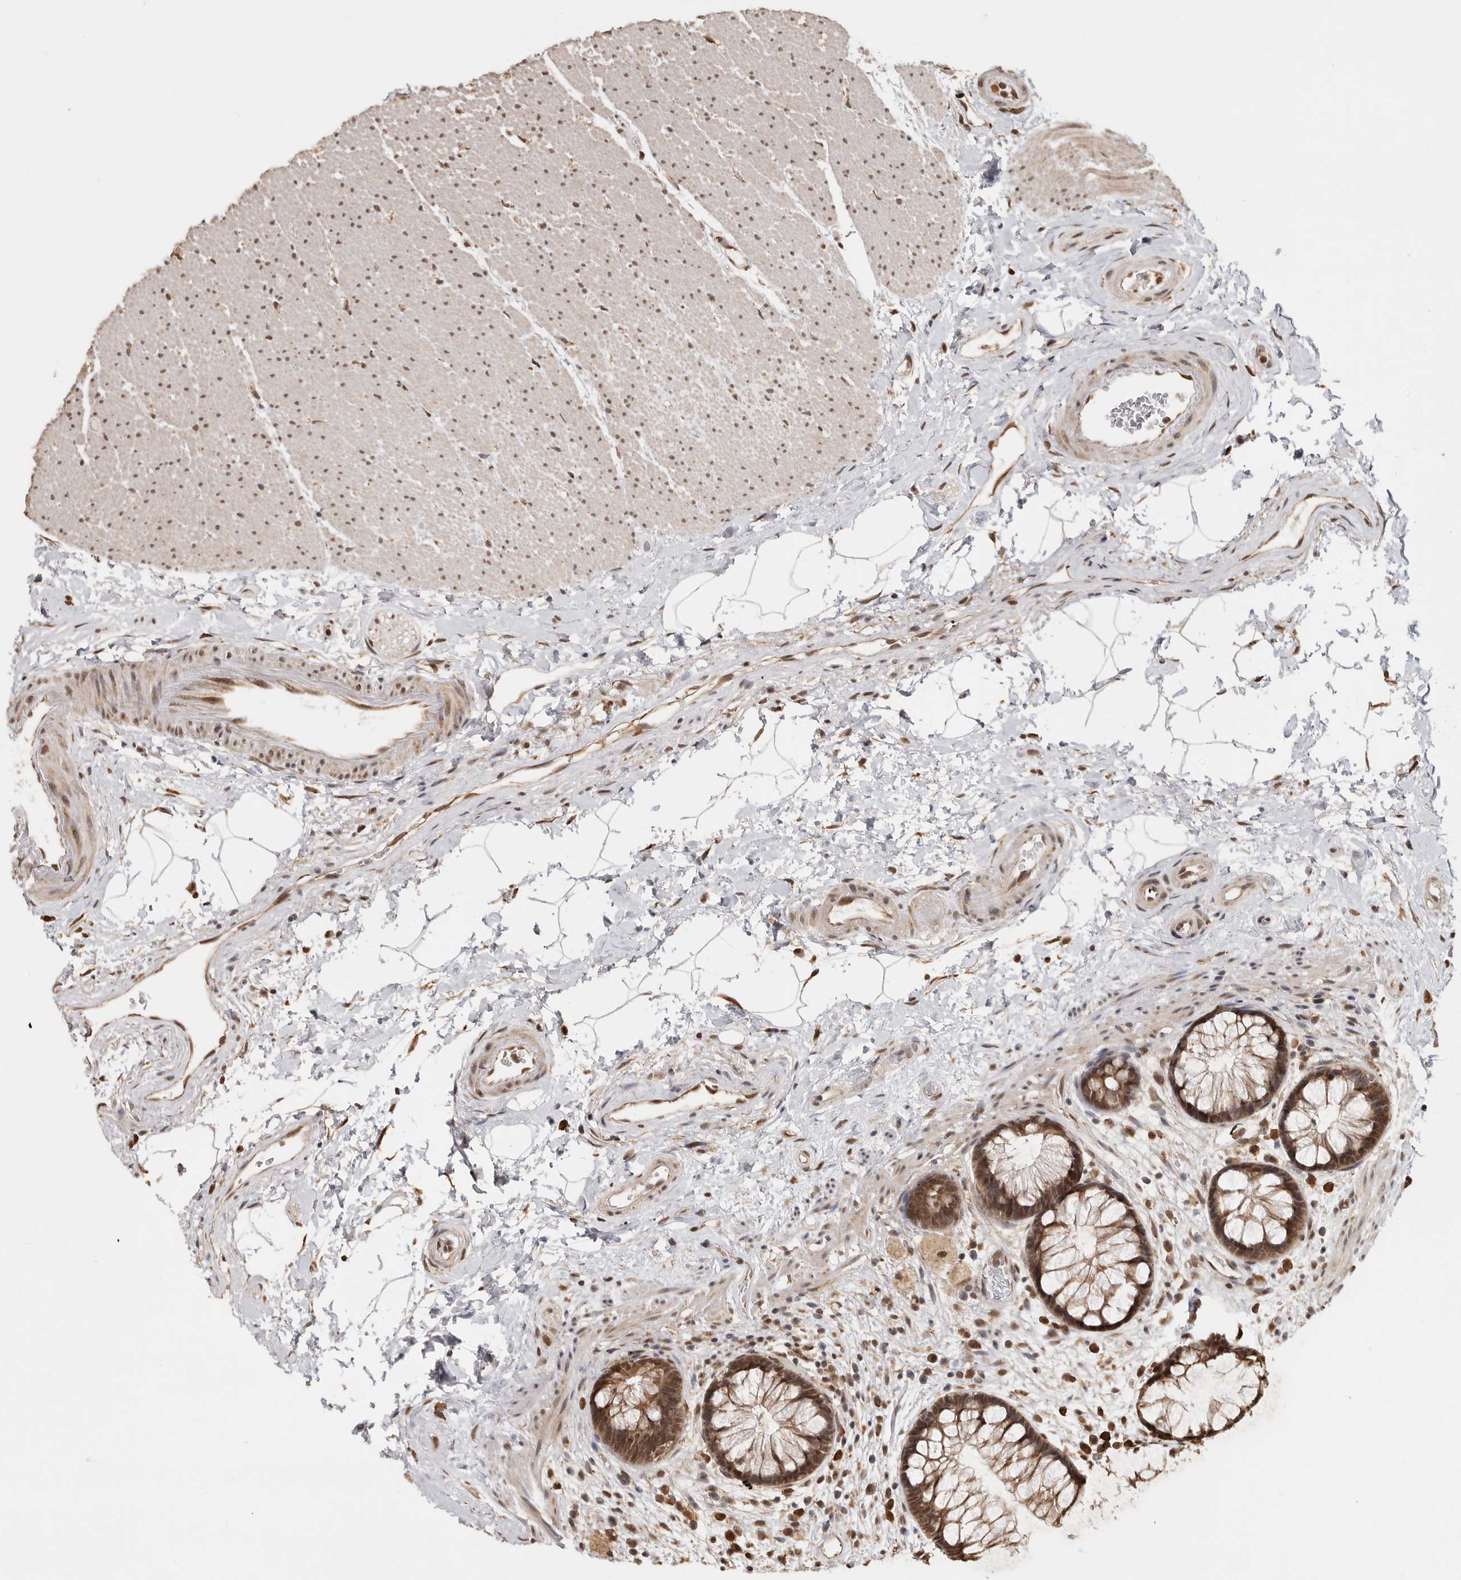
{"staining": {"intensity": "moderate", "quantity": ">75%", "location": "cytoplasmic/membranous,nuclear"}, "tissue": "rectum", "cell_type": "Glandular cells", "image_type": "normal", "snomed": [{"axis": "morphology", "description": "Normal tissue, NOS"}, {"axis": "topography", "description": "Rectum"}], "caption": "Brown immunohistochemical staining in normal rectum exhibits moderate cytoplasmic/membranous,nuclear positivity in about >75% of glandular cells.", "gene": "ZNF83", "patient": {"sex": "male", "age": 51}}